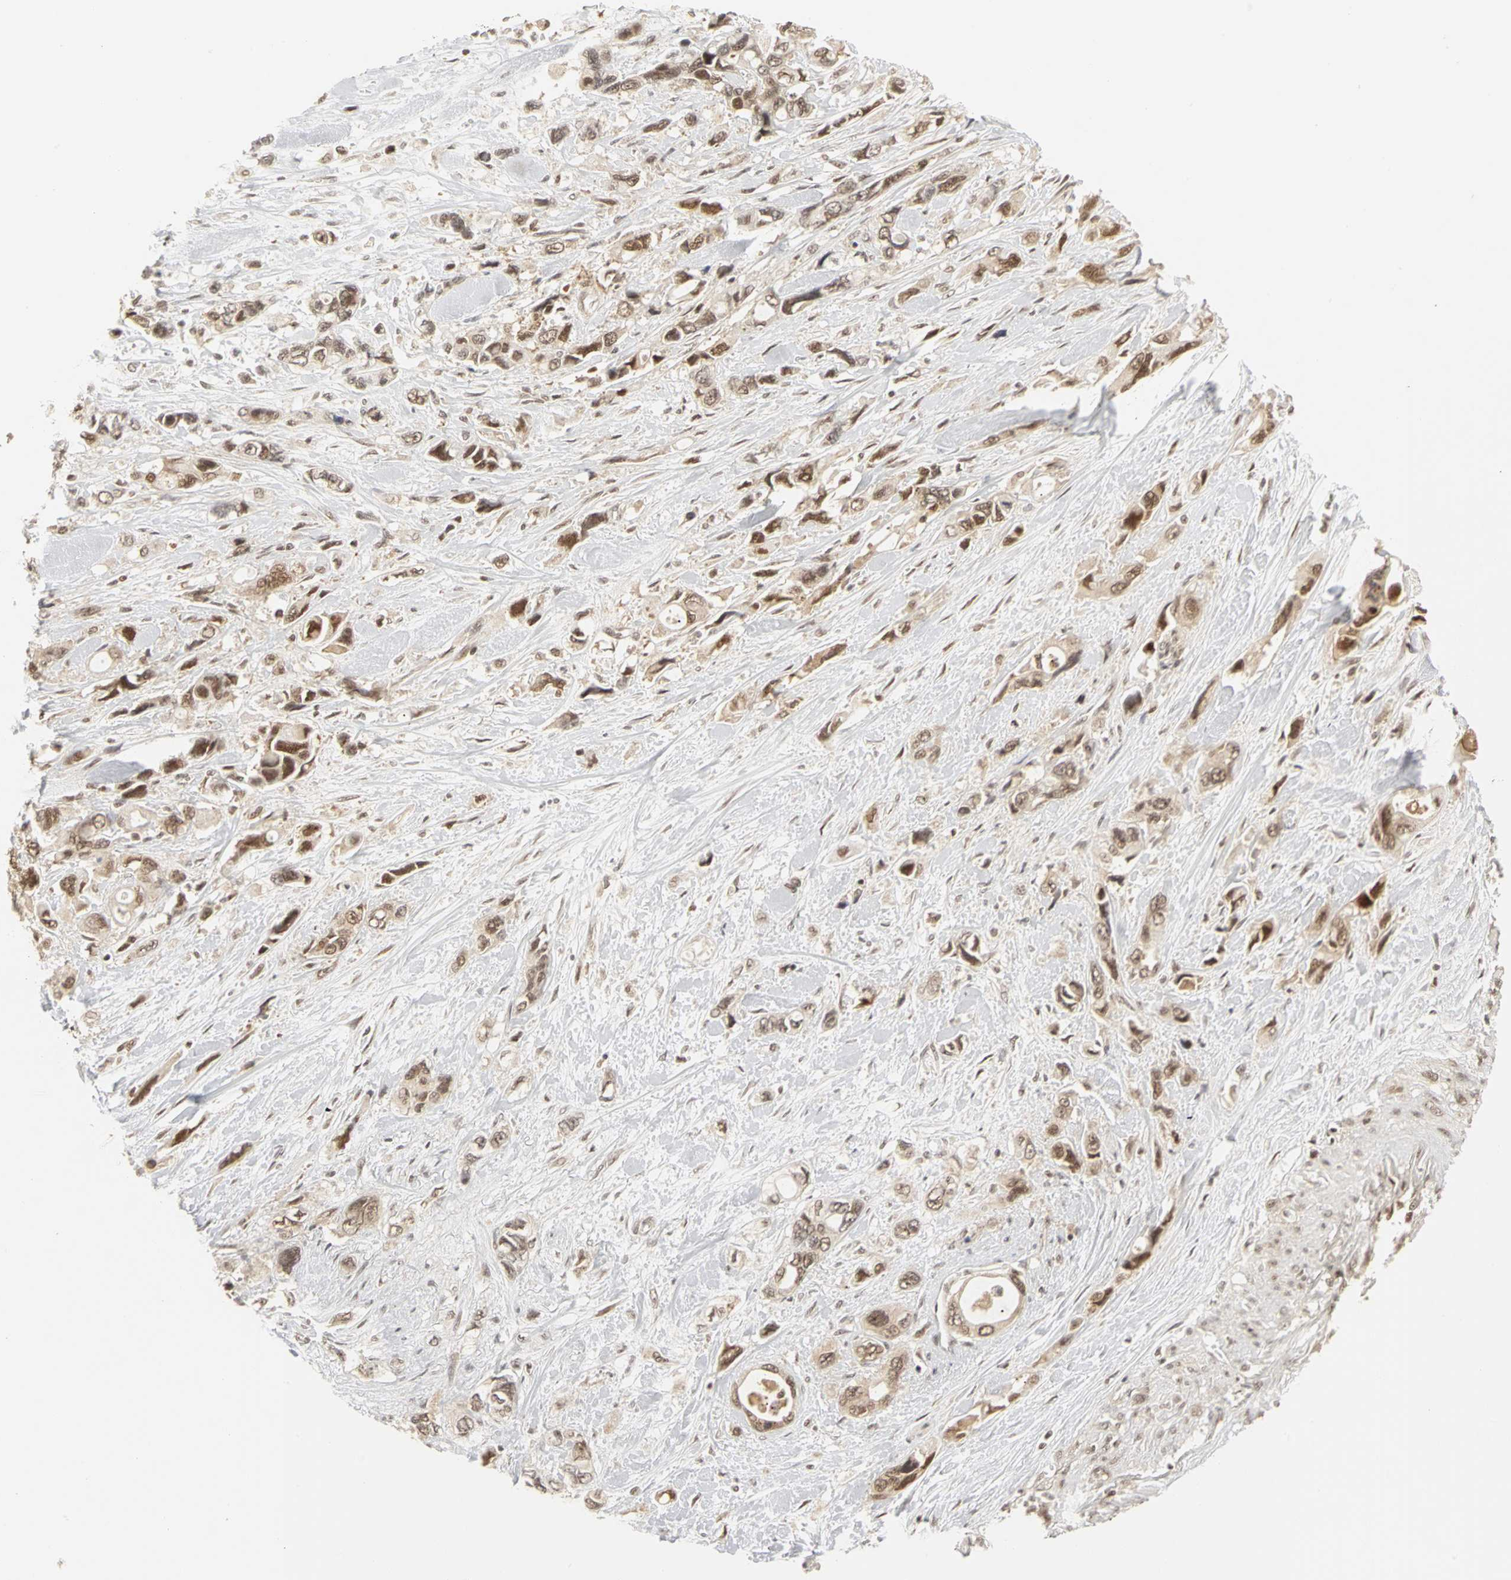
{"staining": {"intensity": "moderate", "quantity": ">75%", "location": "cytoplasmic/membranous,nuclear"}, "tissue": "pancreatic cancer", "cell_type": "Tumor cells", "image_type": "cancer", "snomed": [{"axis": "morphology", "description": "Adenocarcinoma, NOS"}, {"axis": "topography", "description": "Pancreas"}], "caption": "Human pancreatic cancer stained with a protein marker displays moderate staining in tumor cells.", "gene": "CSNK2B", "patient": {"sex": "male", "age": 46}}